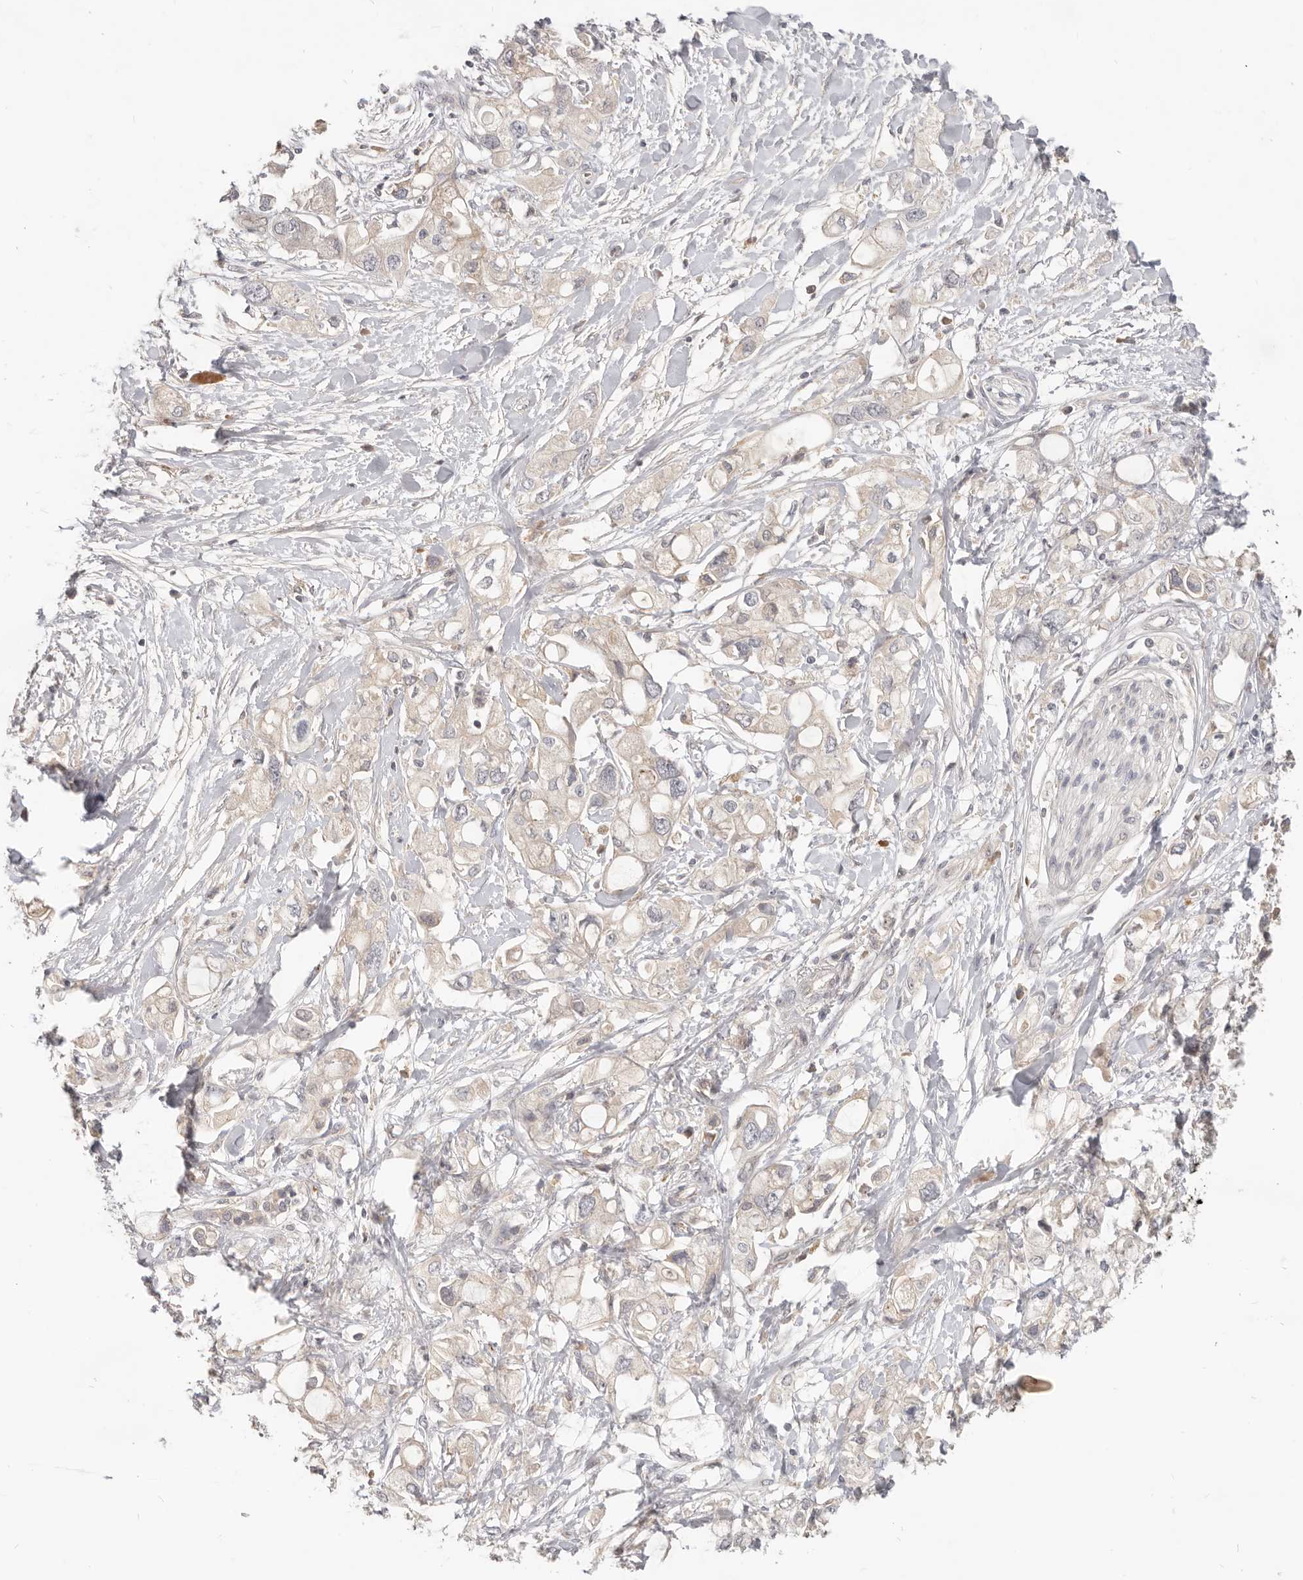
{"staining": {"intensity": "weak", "quantity": "25%-75%", "location": "cytoplasmic/membranous"}, "tissue": "pancreatic cancer", "cell_type": "Tumor cells", "image_type": "cancer", "snomed": [{"axis": "morphology", "description": "Adenocarcinoma, NOS"}, {"axis": "topography", "description": "Pancreas"}], "caption": "Weak cytoplasmic/membranous positivity for a protein is seen in approximately 25%-75% of tumor cells of pancreatic adenocarcinoma using immunohistochemistry (IHC).", "gene": "USP49", "patient": {"sex": "female", "age": 56}}